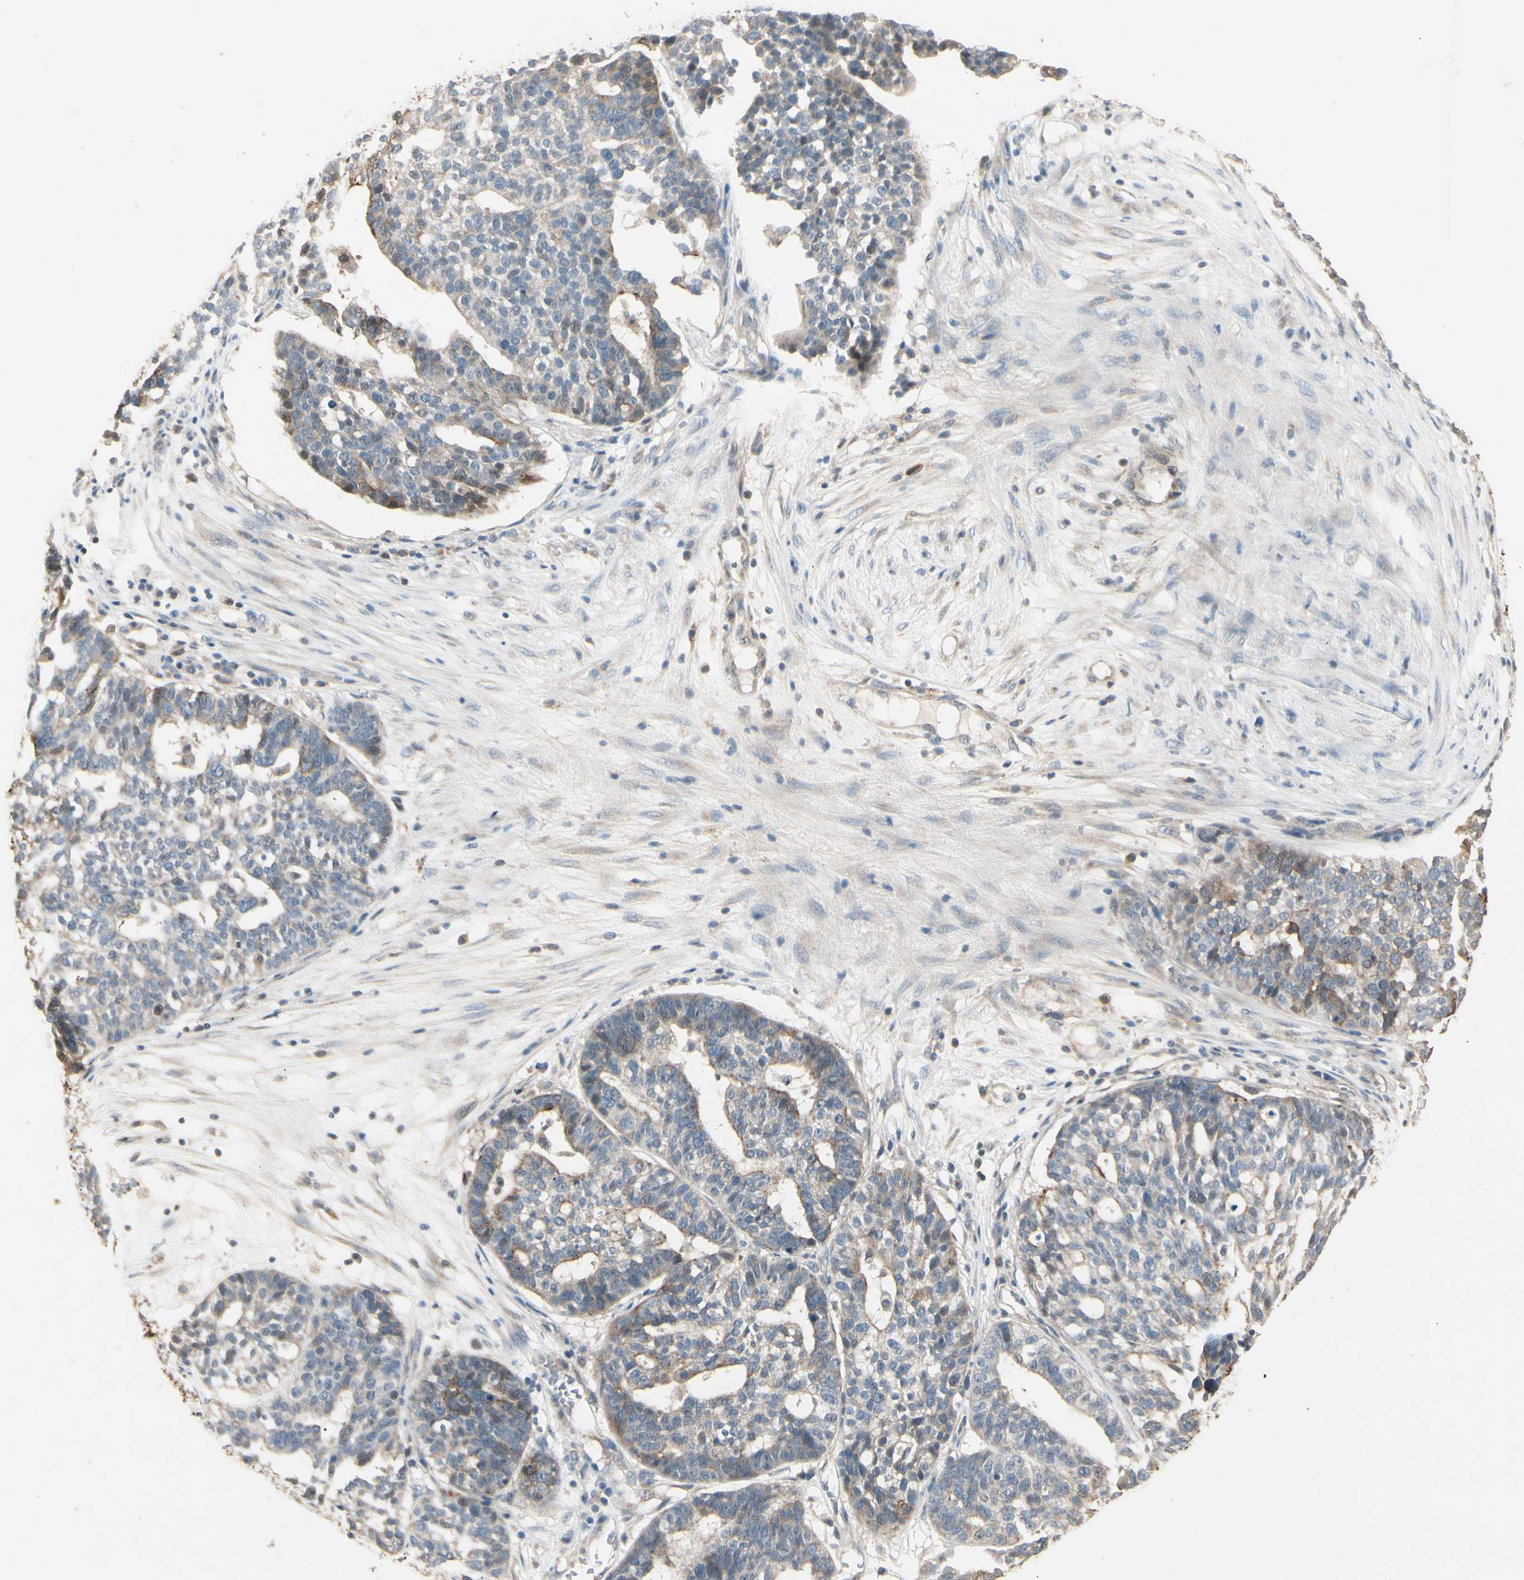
{"staining": {"intensity": "moderate", "quantity": "<25%", "location": "cytoplasmic/membranous"}, "tissue": "ovarian cancer", "cell_type": "Tumor cells", "image_type": "cancer", "snomed": [{"axis": "morphology", "description": "Cystadenocarcinoma, serous, NOS"}, {"axis": "topography", "description": "Ovary"}], "caption": "The immunohistochemical stain labels moderate cytoplasmic/membranous expression in tumor cells of ovarian cancer tissue. The staining was performed using DAB to visualize the protein expression in brown, while the nuclei were stained in blue with hematoxylin (Magnification: 20x).", "gene": "SKIL", "patient": {"sex": "female", "age": 59}}